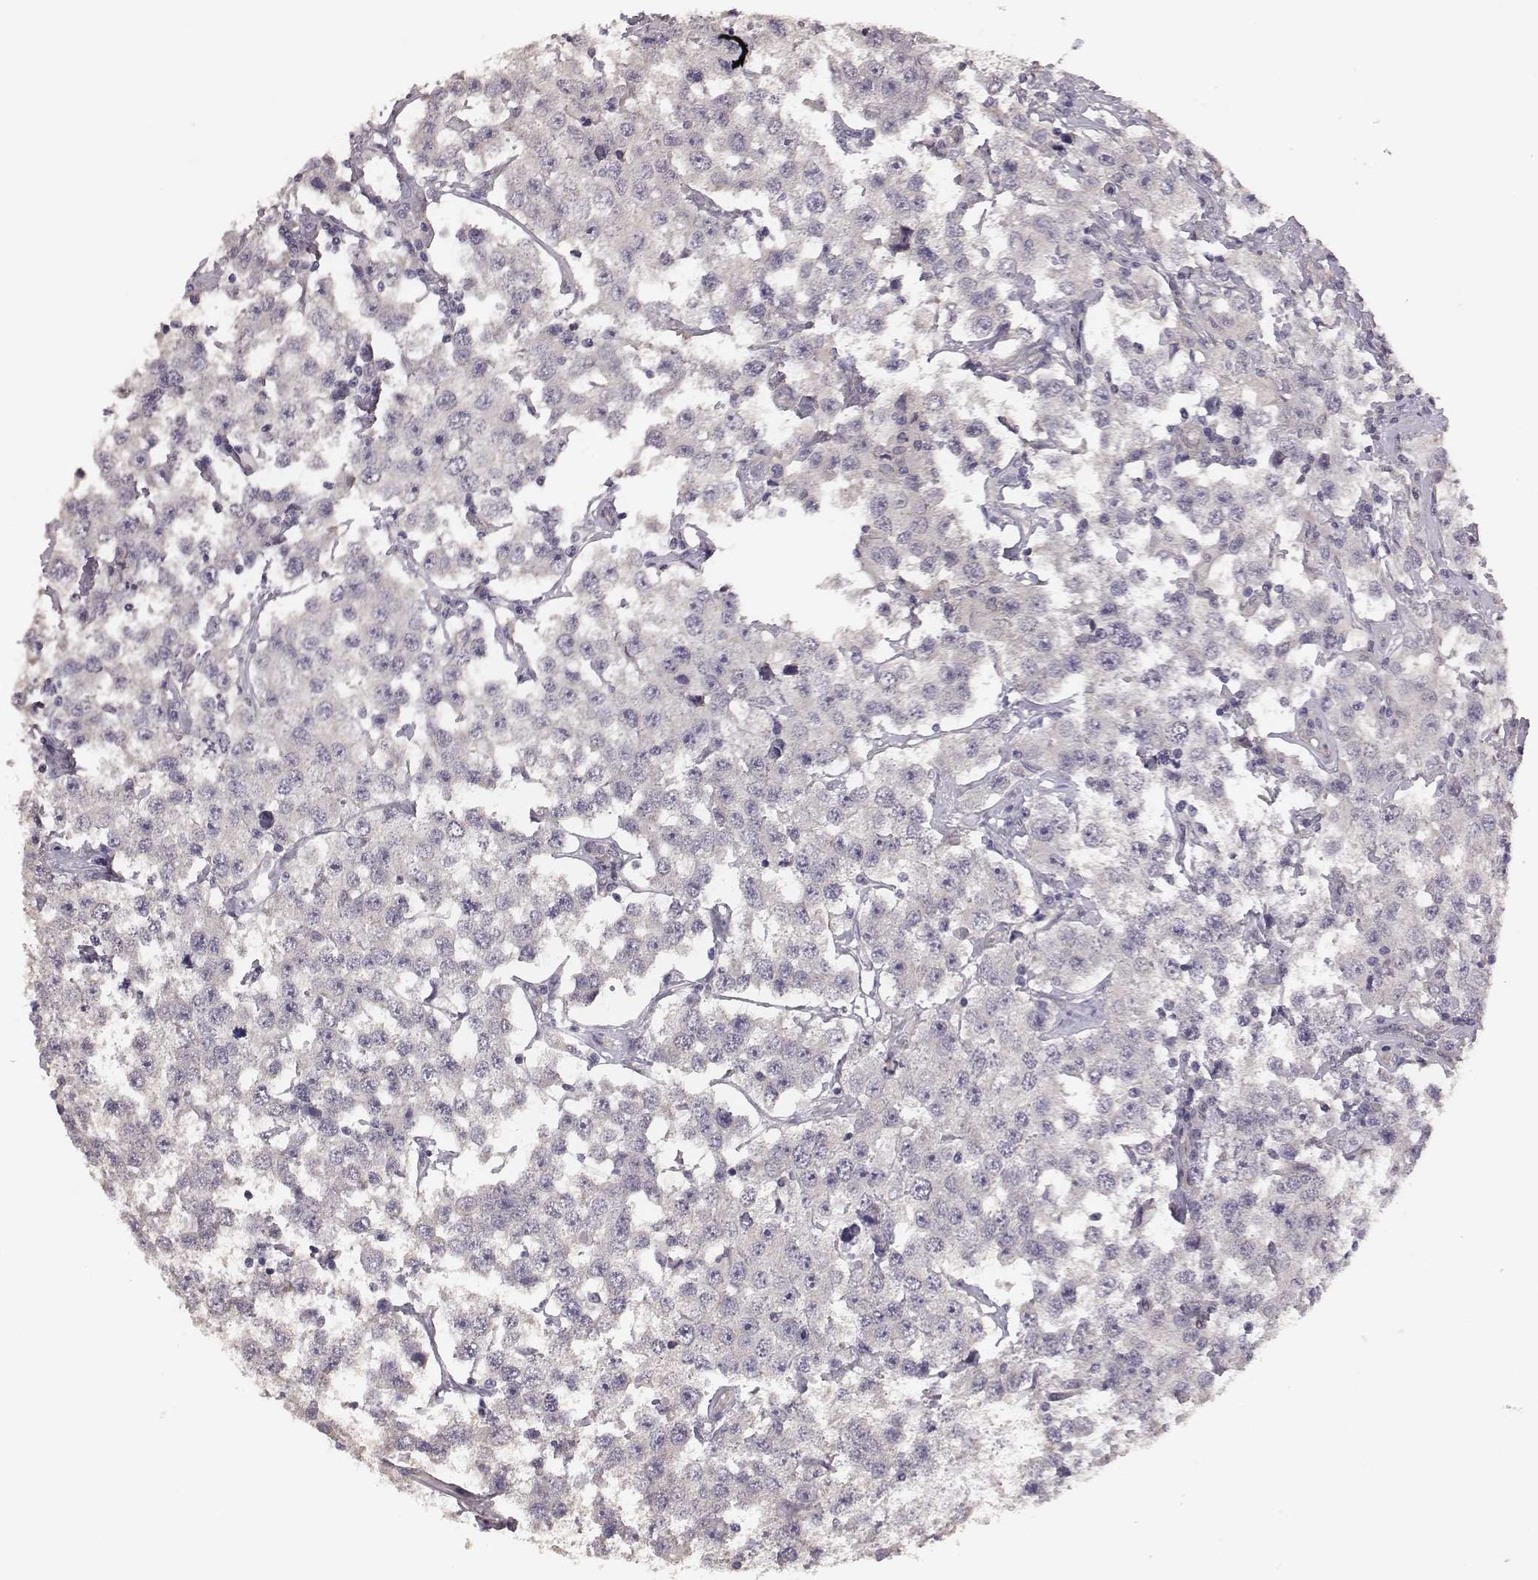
{"staining": {"intensity": "negative", "quantity": "none", "location": "none"}, "tissue": "testis cancer", "cell_type": "Tumor cells", "image_type": "cancer", "snomed": [{"axis": "morphology", "description": "Seminoma, NOS"}, {"axis": "topography", "description": "Testis"}], "caption": "High power microscopy photomicrograph of an immunohistochemistry photomicrograph of testis seminoma, revealing no significant expression in tumor cells.", "gene": "SCARF1", "patient": {"sex": "male", "age": 52}}